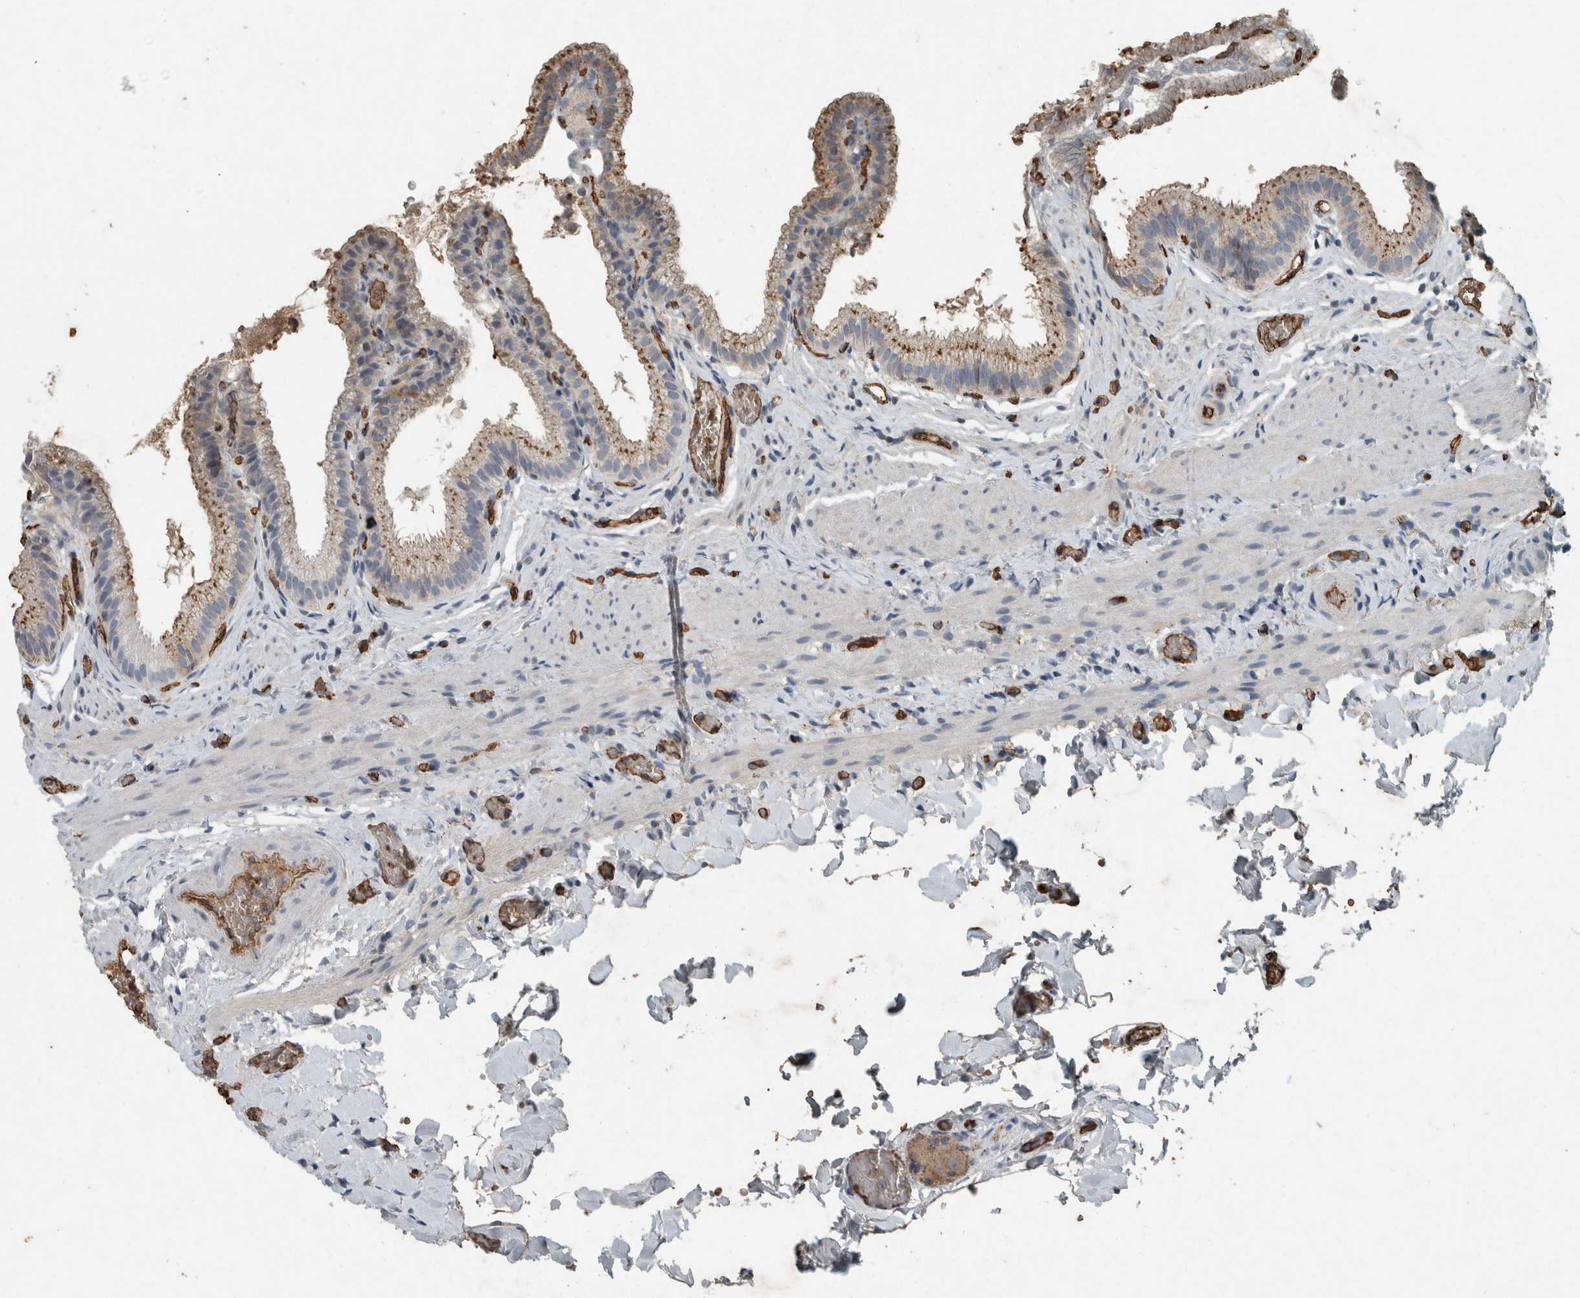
{"staining": {"intensity": "strong", "quantity": "25%-75%", "location": "cytoplasmic/membranous"}, "tissue": "gallbladder", "cell_type": "Glandular cells", "image_type": "normal", "snomed": [{"axis": "morphology", "description": "Normal tissue, NOS"}, {"axis": "topography", "description": "Gallbladder"}], "caption": "Immunohistochemistry (IHC) (DAB) staining of normal gallbladder displays strong cytoplasmic/membranous protein positivity in approximately 25%-75% of glandular cells. (Brightfield microscopy of DAB IHC at high magnification).", "gene": "LBP", "patient": {"sex": "male", "age": 38}}